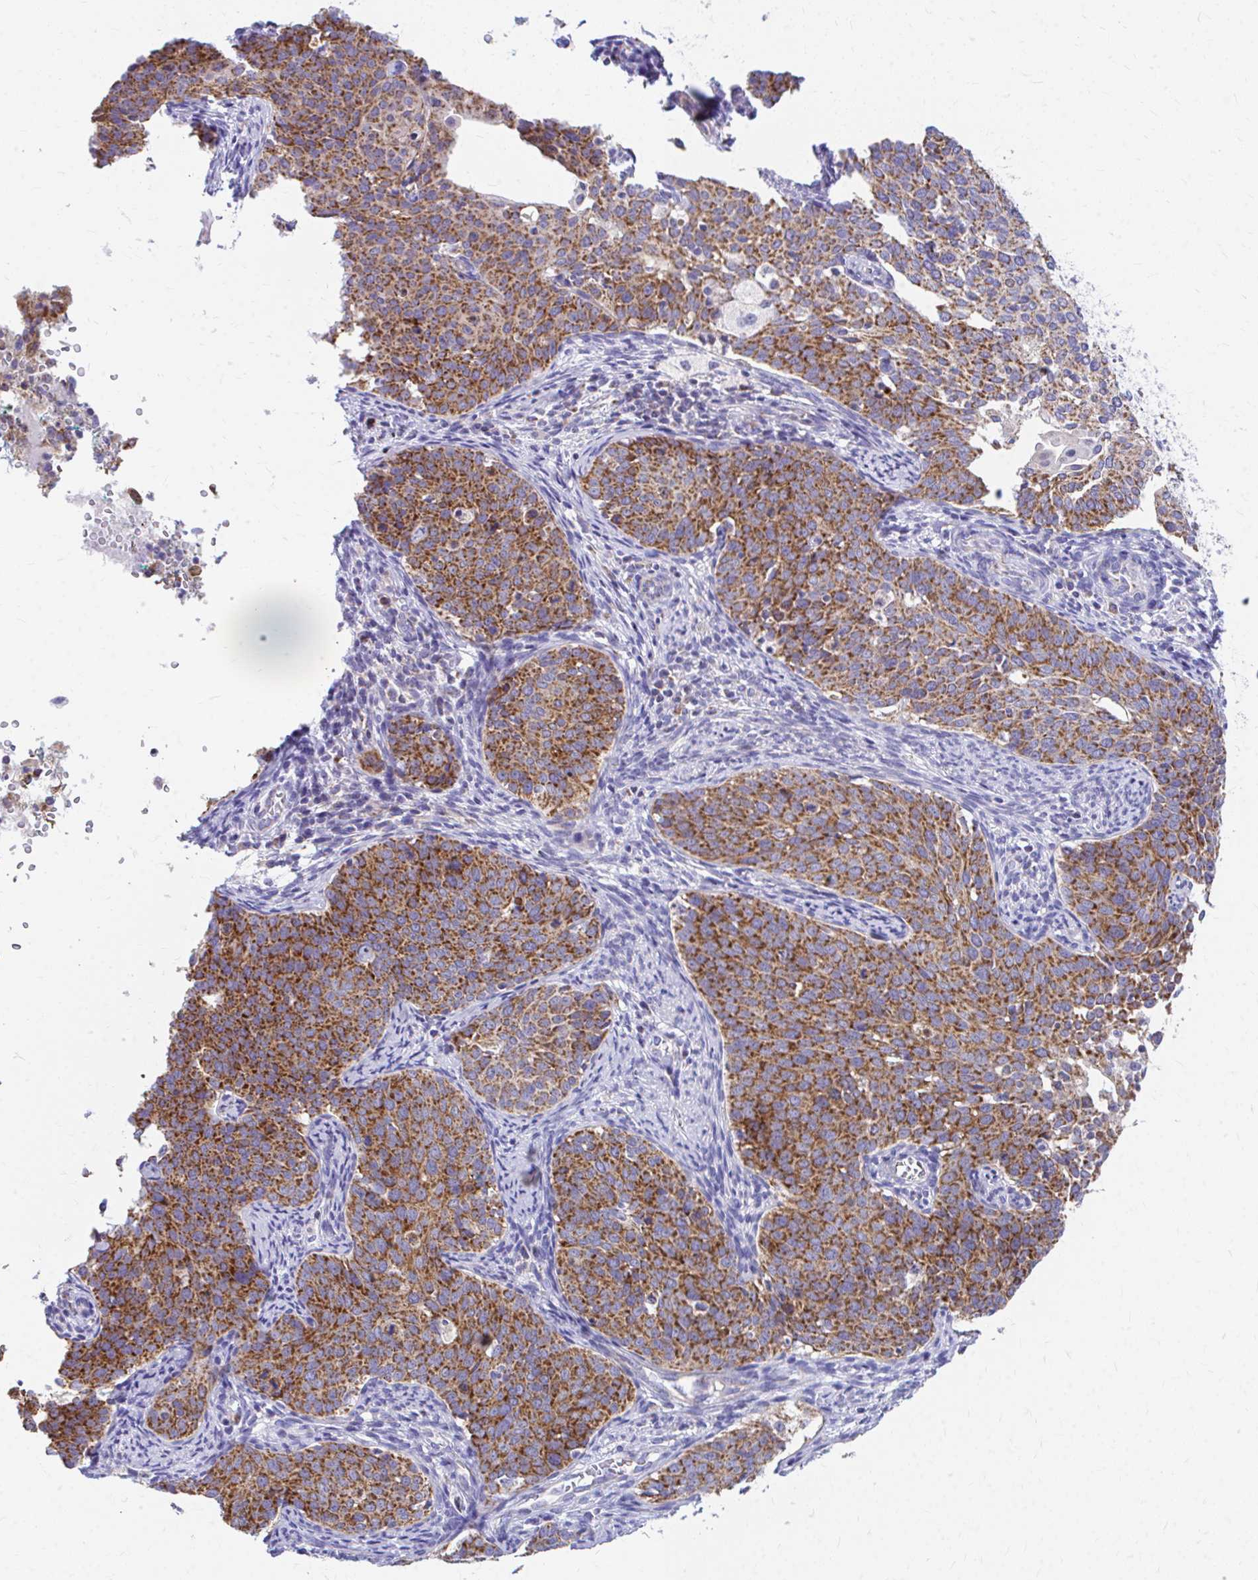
{"staining": {"intensity": "strong", "quantity": ">75%", "location": "cytoplasmic/membranous"}, "tissue": "cervical cancer", "cell_type": "Tumor cells", "image_type": "cancer", "snomed": [{"axis": "morphology", "description": "Squamous cell carcinoma, NOS"}, {"axis": "topography", "description": "Cervix"}], "caption": "There is high levels of strong cytoplasmic/membranous staining in tumor cells of cervical cancer (squamous cell carcinoma), as demonstrated by immunohistochemical staining (brown color).", "gene": "MRPL19", "patient": {"sex": "female", "age": 44}}